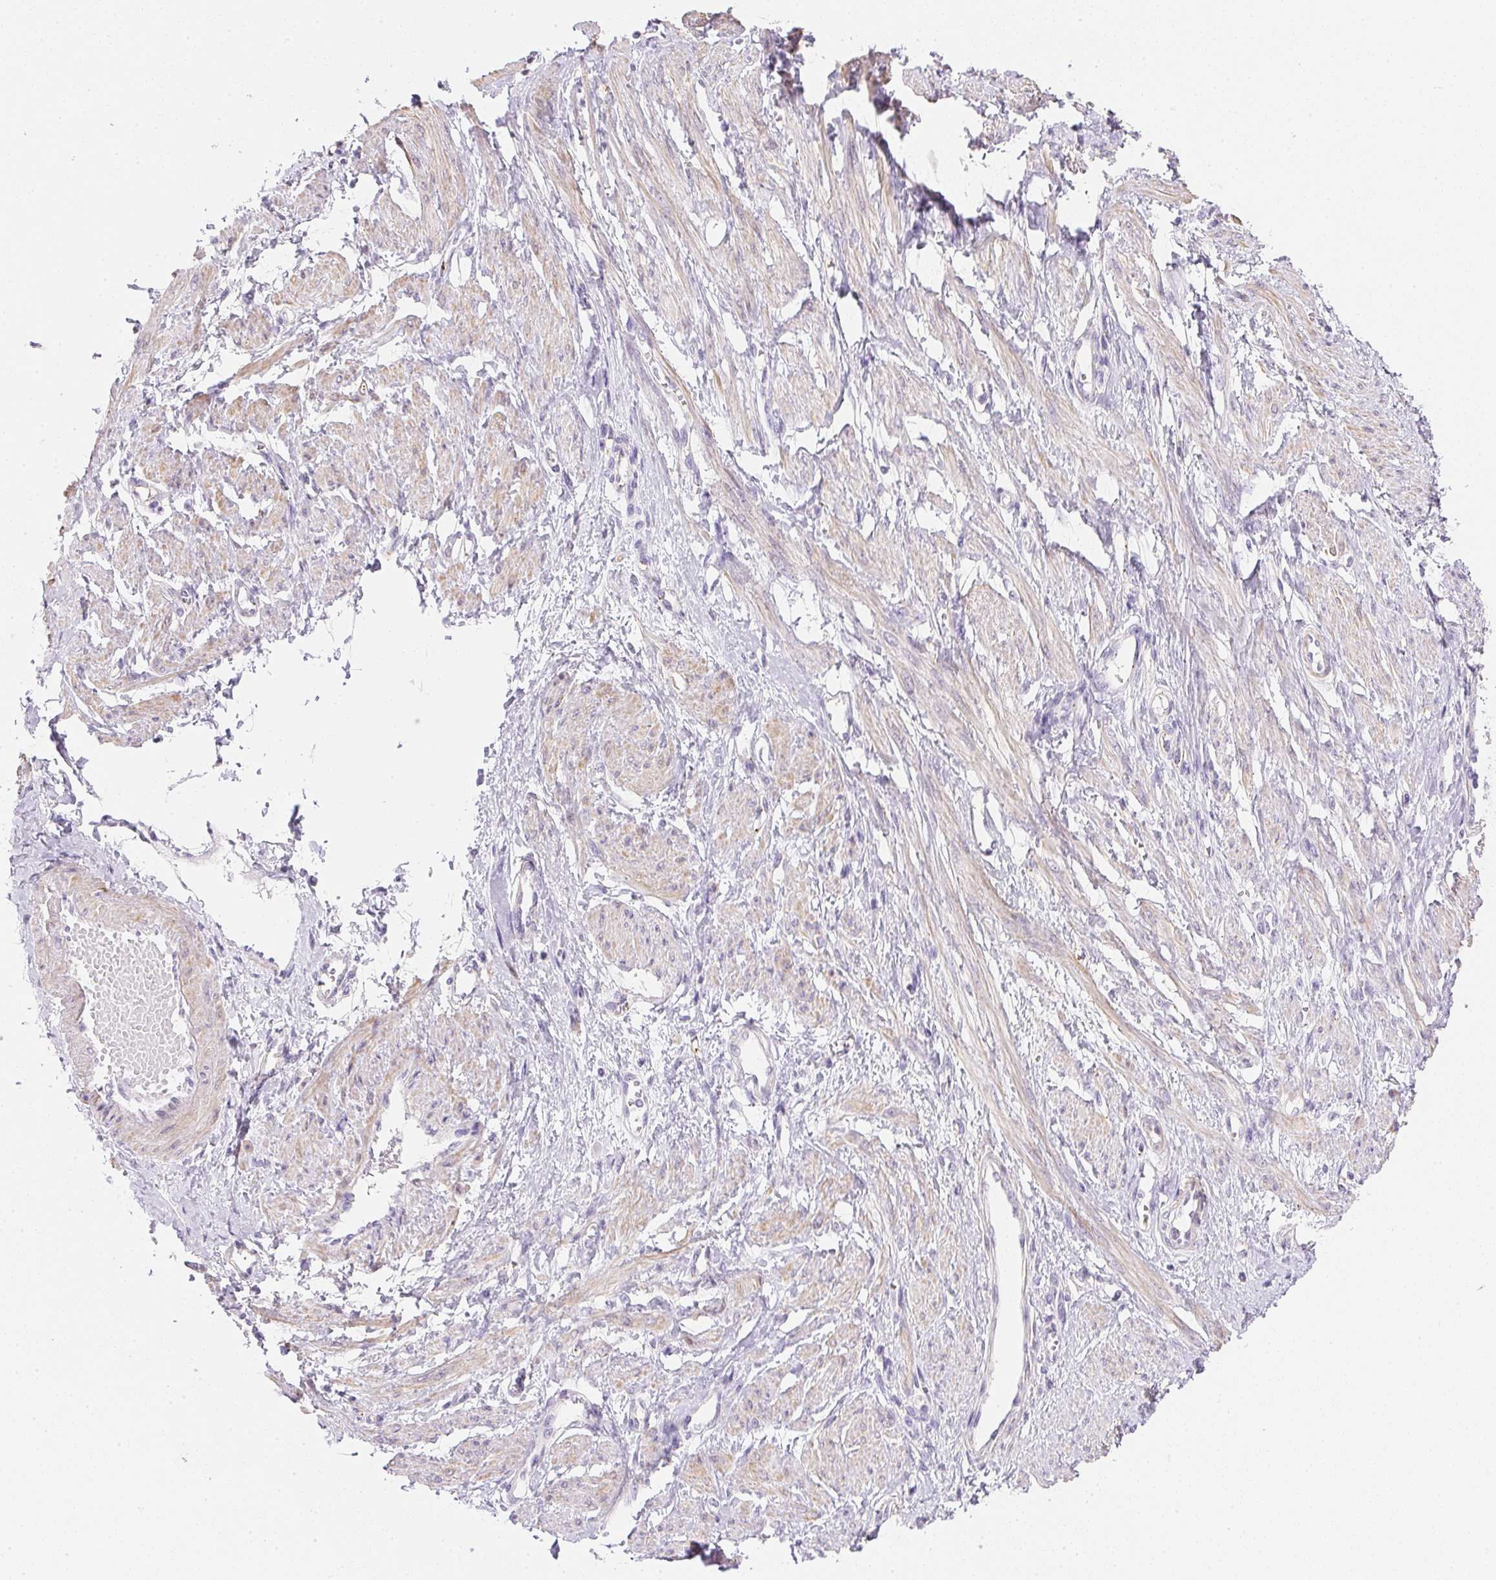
{"staining": {"intensity": "weak", "quantity": ">75%", "location": "cytoplasmic/membranous"}, "tissue": "smooth muscle", "cell_type": "Smooth muscle cells", "image_type": "normal", "snomed": [{"axis": "morphology", "description": "Normal tissue, NOS"}, {"axis": "topography", "description": "Smooth muscle"}, {"axis": "topography", "description": "Uterus"}], "caption": "The histopathology image shows a brown stain indicating the presence of a protein in the cytoplasmic/membranous of smooth muscle cells in smooth muscle. The protein of interest is stained brown, and the nuclei are stained in blue (DAB IHC with brightfield microscopy, high magnification).", "gene": "KCNE2", "patient": {"sex": "female", "age": 39}}